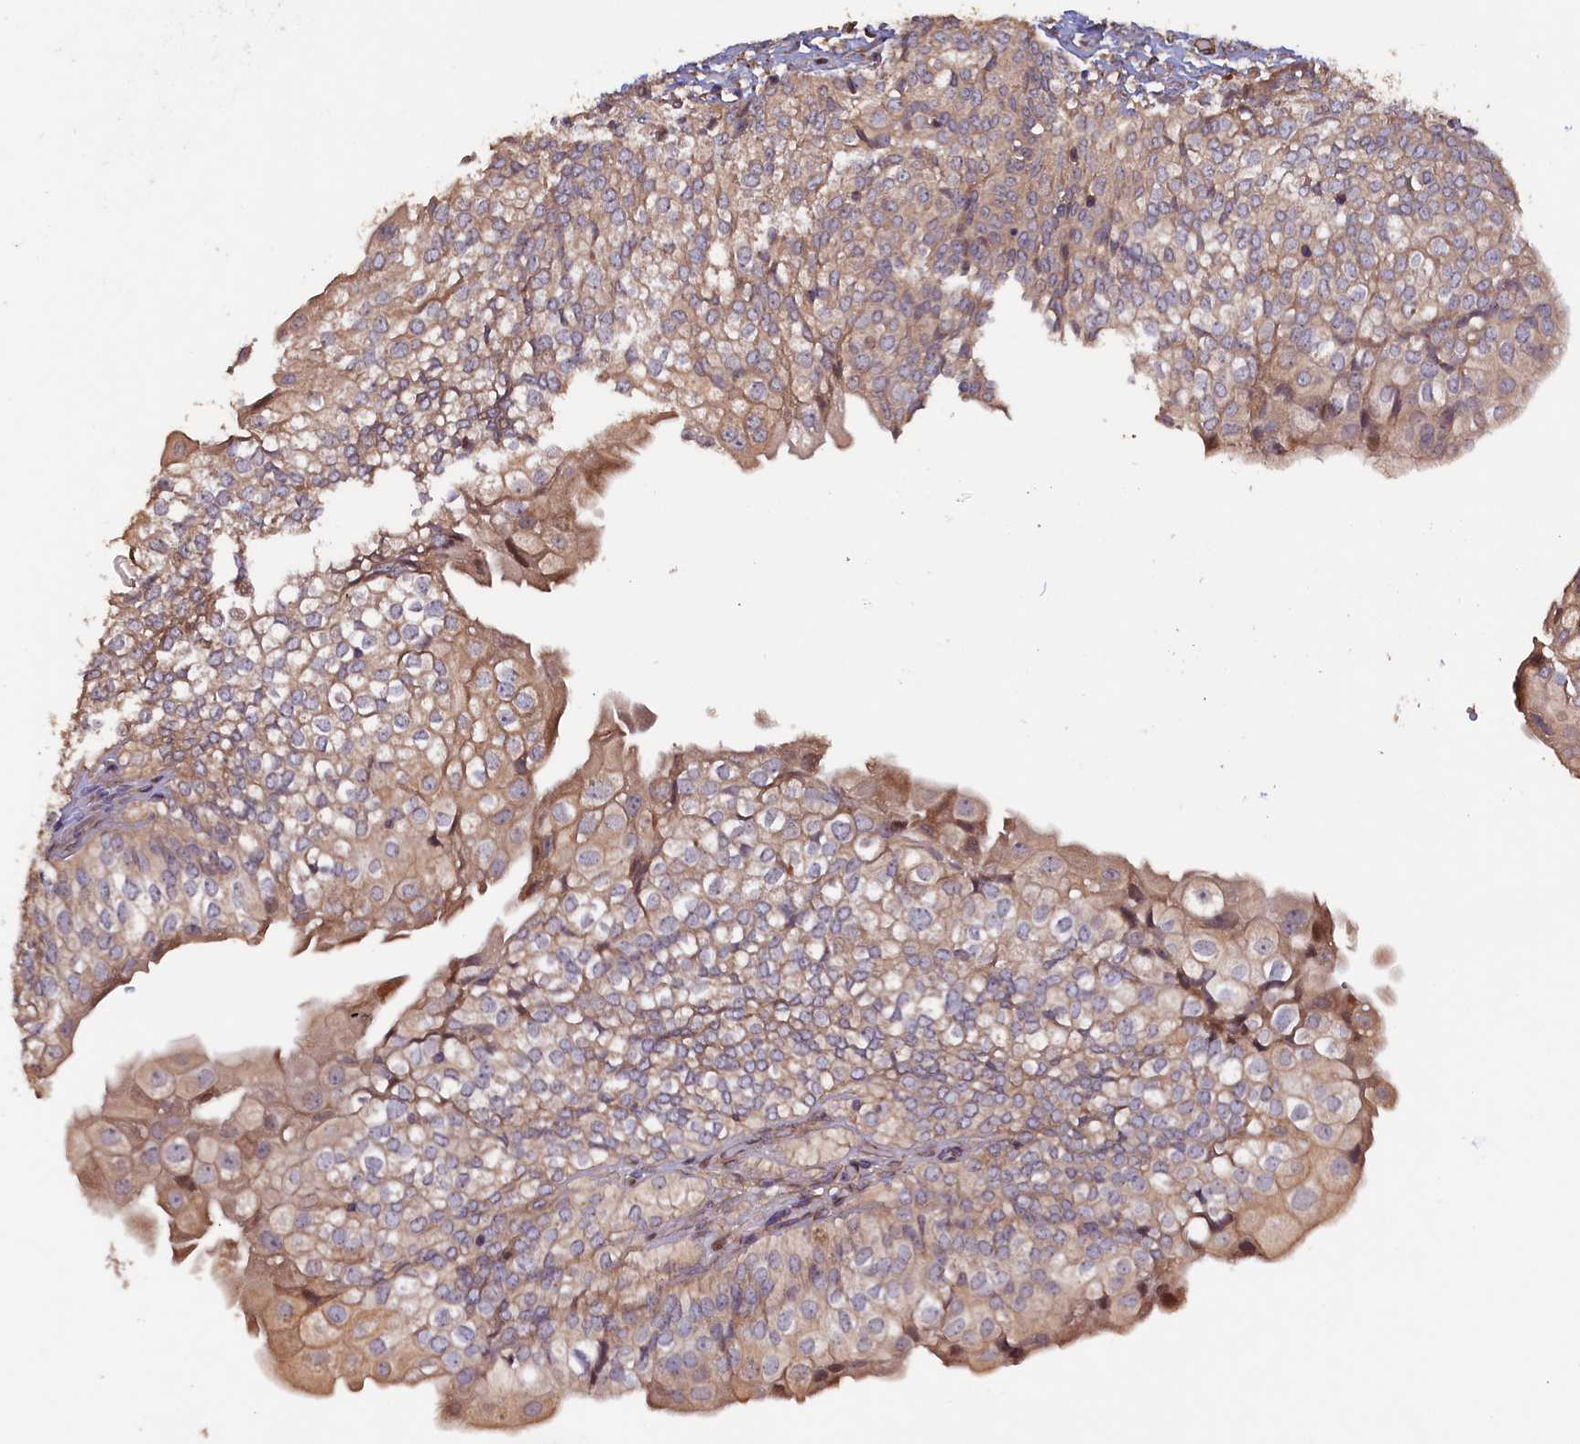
{"staining": {"intensity": "weak", "quantity": "25%-75%", "location": "cytoplasmic/membranous"}, "tissue": "urinary bladder", "cell_type": "Urothelial cells", "image_type": "normal", "snomed": [{"axis": "morphology", "description": "Normal tissue, NOS"}, {"axis": "topography", "description": "Urinary bladder"}], "caption": "This histopathology image displays unremarkable urinary bladder stained with immunohistochemistry (IHC) to label a protein in brown. The cytoplasmic/membranous of urothelial cells show weak positivity for the protein. Nuclei are counter-stained blue.", "gene": "GREB1L", "patient": {"sex": "male", "age": 55}}